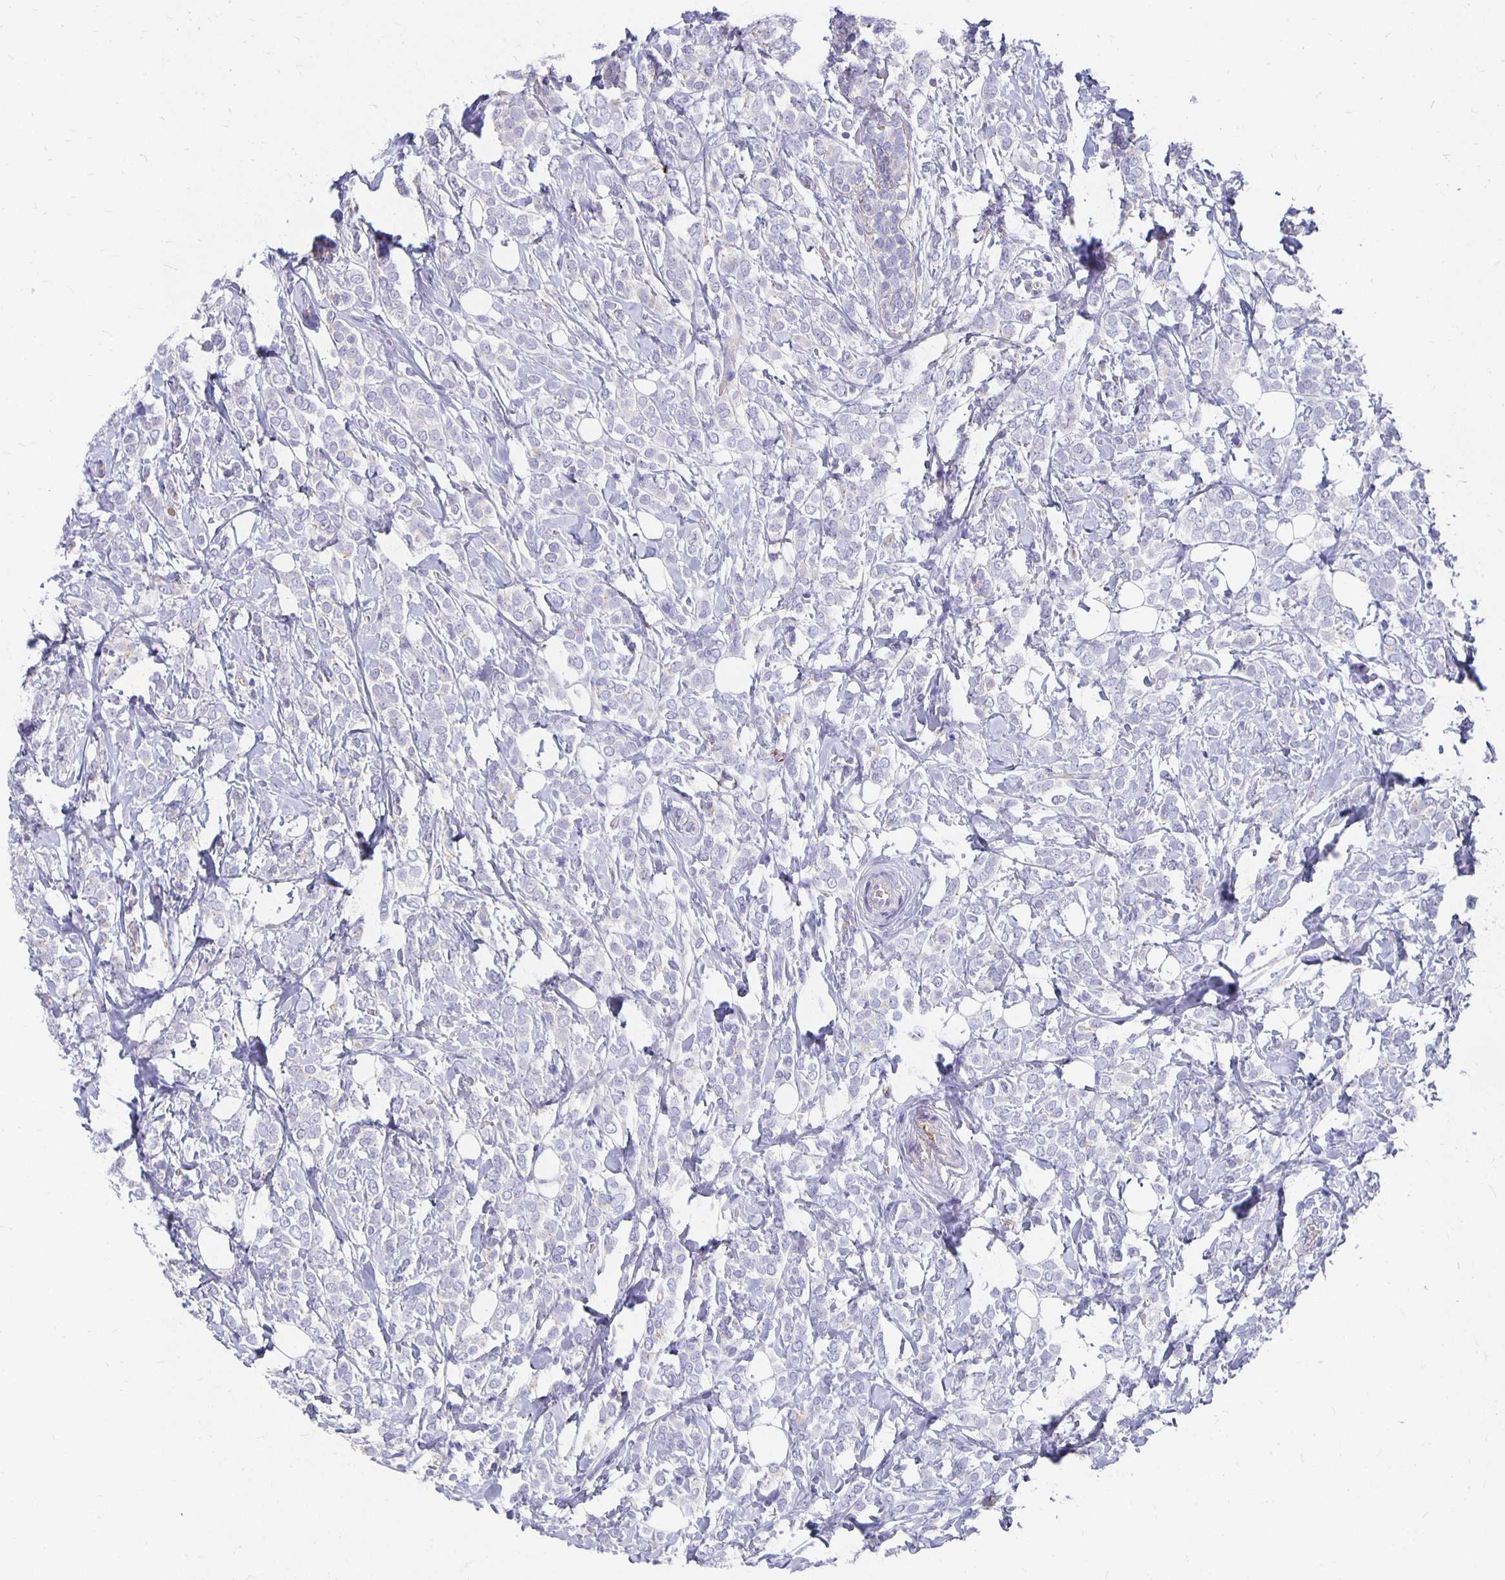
{"staining": {"intensity": "negative", "quantity": "none", "location": "none"}, "tissue": "breast cancer", "cell_type": "Tumor cells", "image_type": "cancer", "snomed": [{"axis": "morphology", "description": "Lobular carcinoma"}, {"axis": "topography", "description": "Breast"}], "caption": "High magnification brightfield microscopy of breast cancer stained with DAB (brown) and counterstained with hematoxylin (blue): tumor cells show no significant positivity.", "gene": "APOB", "patient": {"sex": "female", "age": 49}}